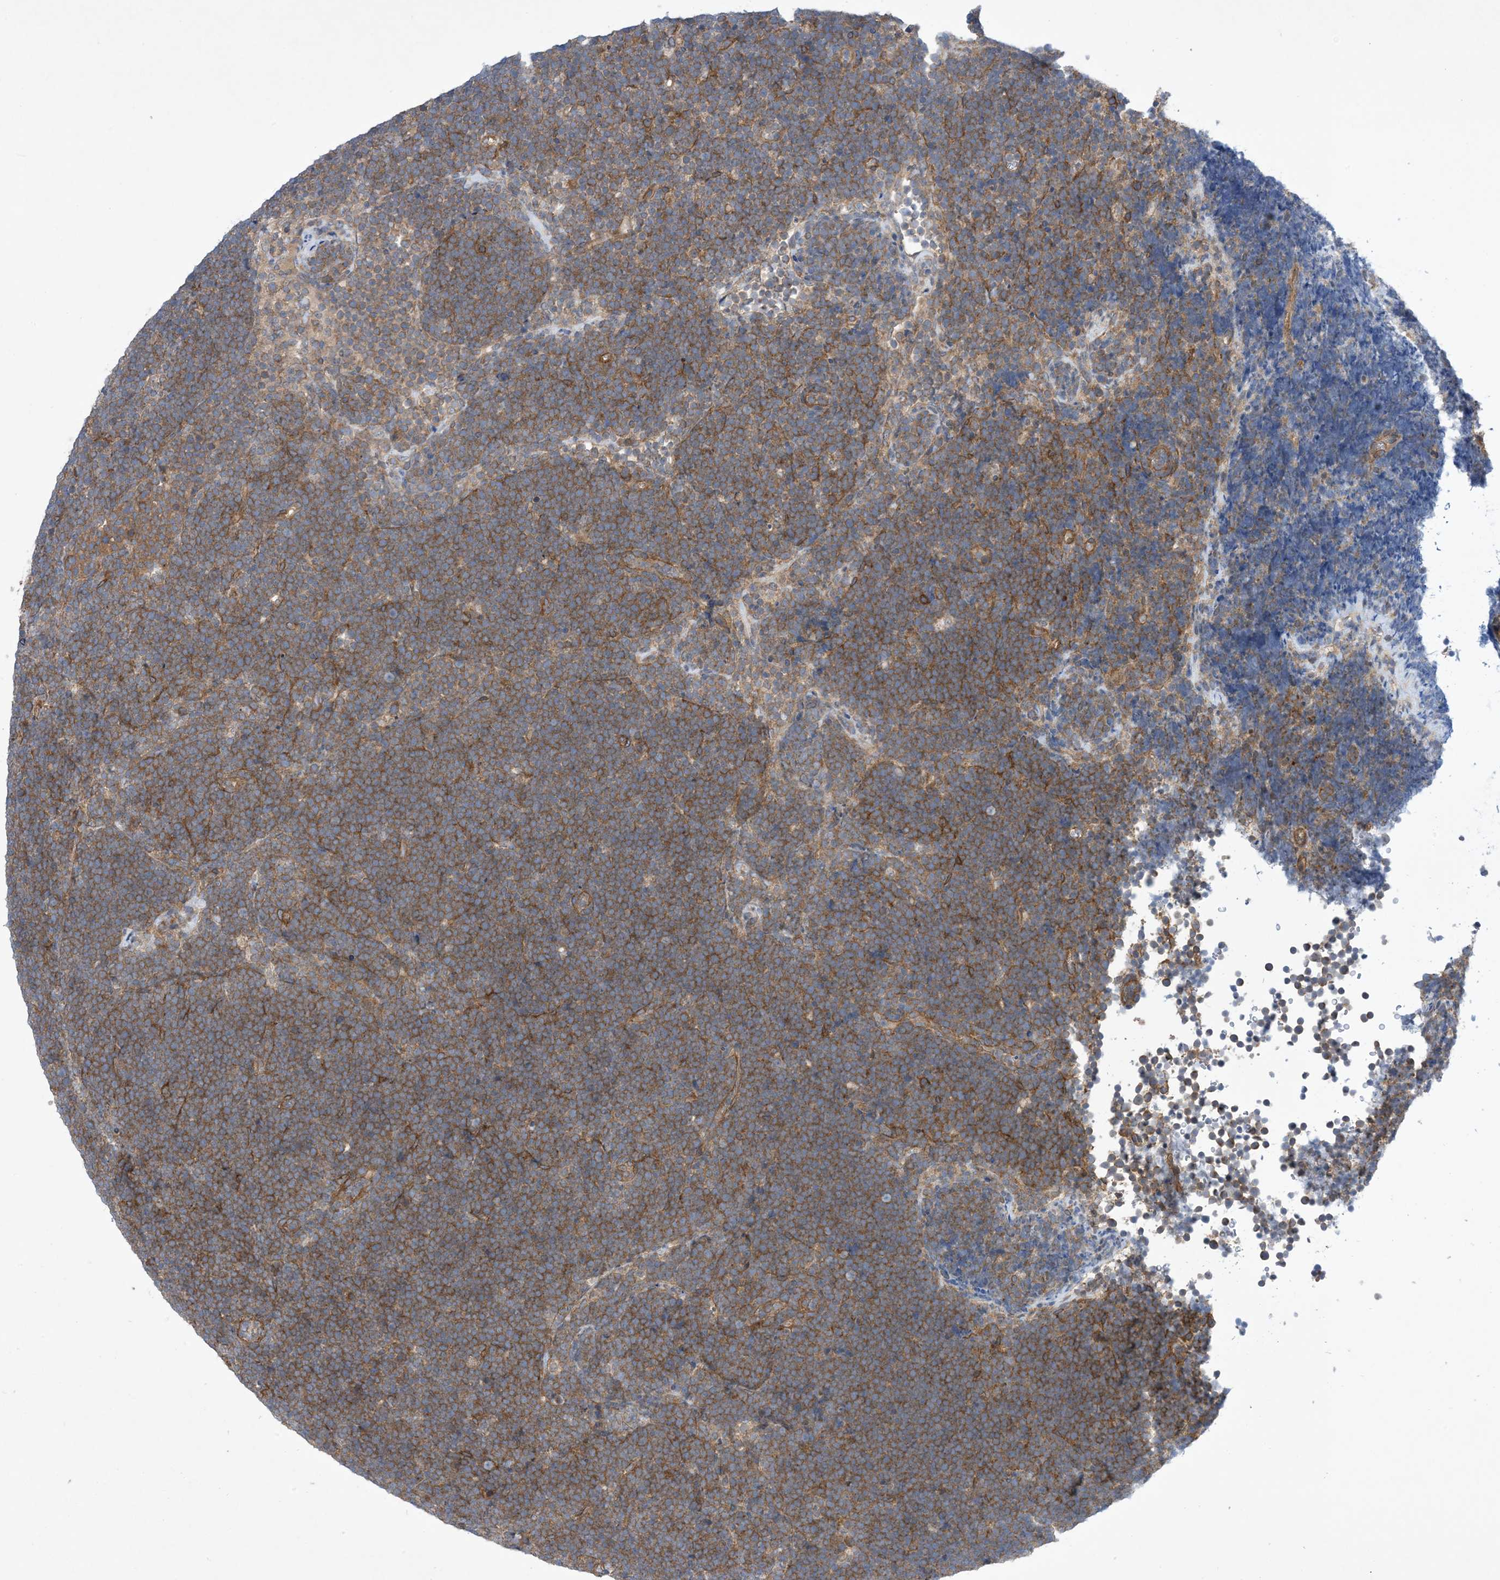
{"staining": {"intensity": "moderate", "quantity": ">75%", "location": "cytoplasmic/membranous"}, "tissue": "lymphoma", "cell_type": "Tumor cells", "image_type": "cancer", "snomed": [{"axis": "morphology", "description": "Malignant lymphoma, non-Hodgkin's type, High grade"}, {"axis": "topography", "description": "Lymph node"}], "caption": "Malignant lymphoma, non-Hodgkin's type (high-grade) was stained to show a protein in brown. There is medium levels of moderate cytoplasmic/membranous expression in approximately >75% of tumor cells. The staining is performed using DAB (3,3'-diaminobenzidine) brown chromogen to label protein expression. The nuclei are counter-stained blue using hematoxylin.", "gene": "EHBP1", "patient": {"sex": "male", "age": 13}}